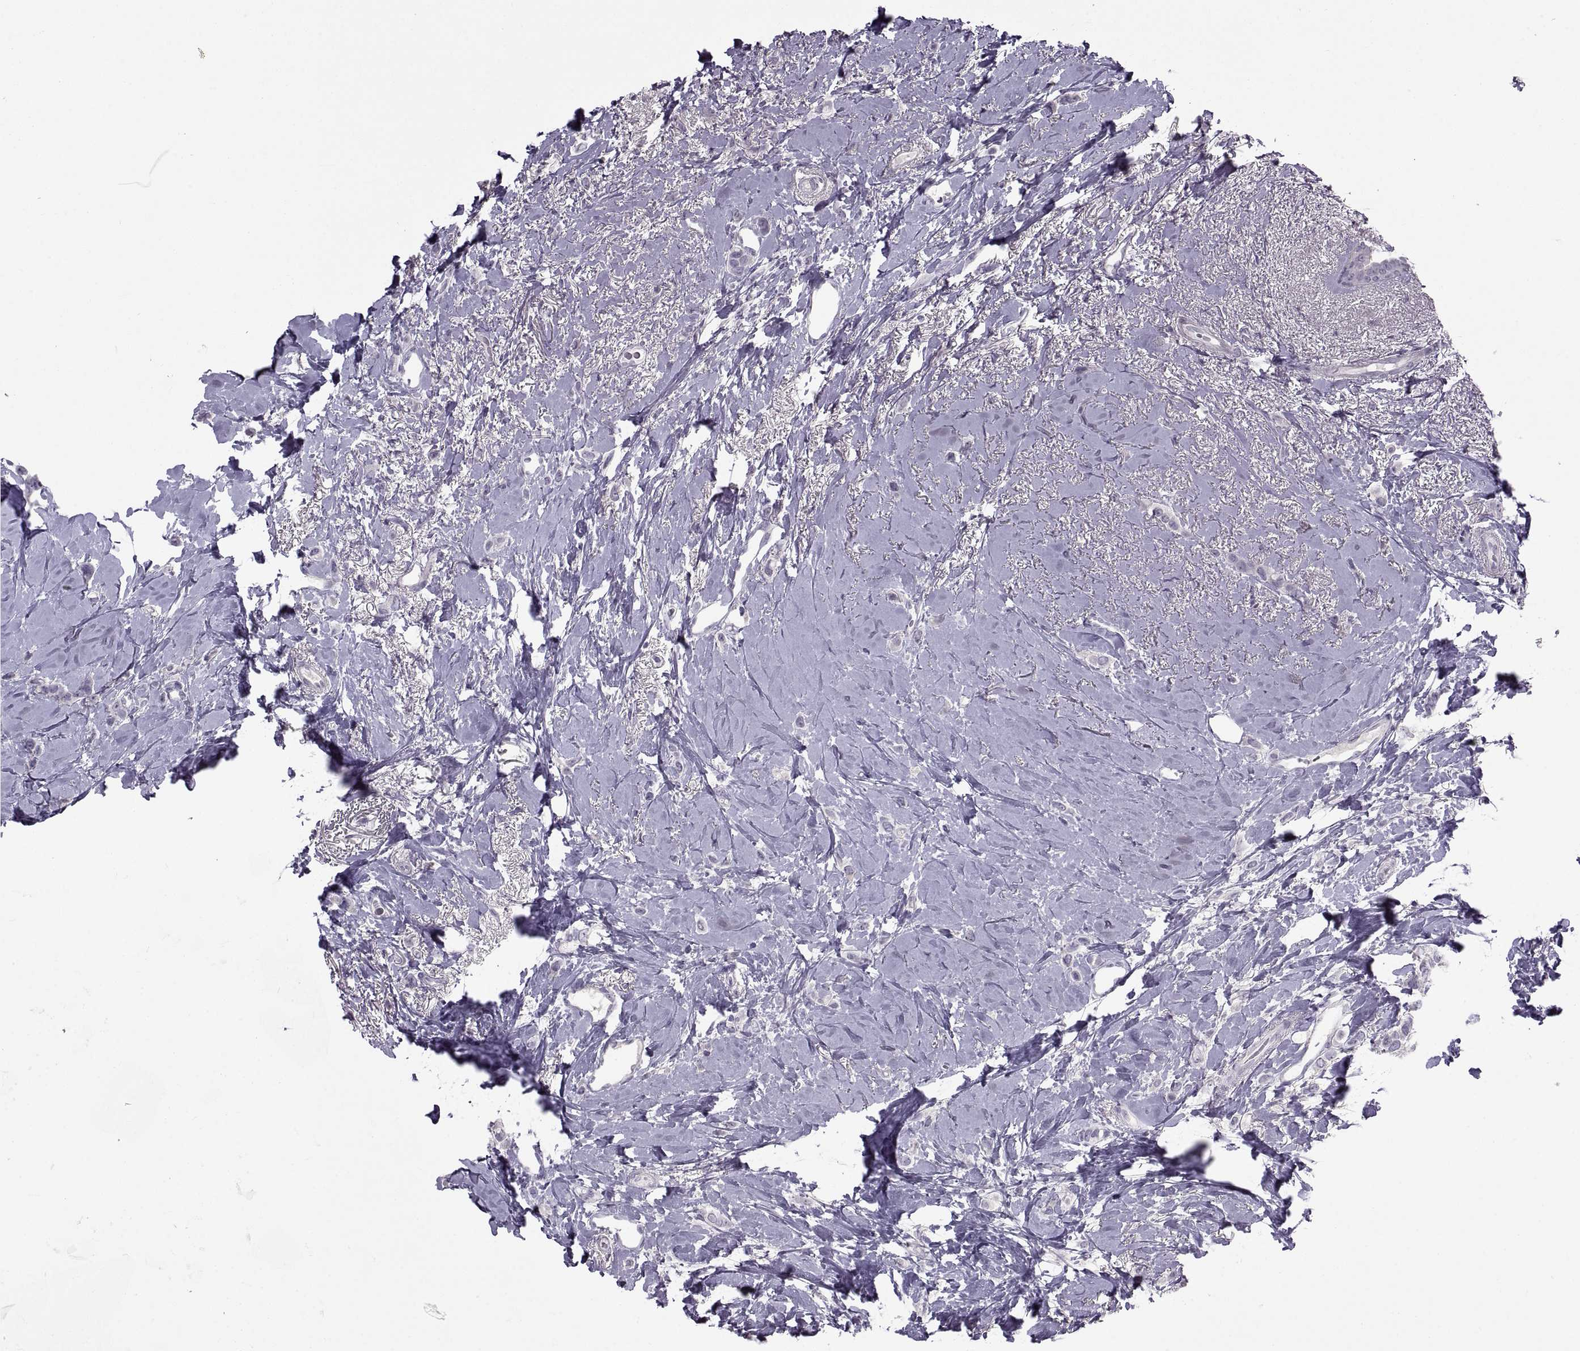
{"staining": {"intensity": "negative", "quantity": "none", "location": "none"}, "tissue": "breast cancer", "cell_type": "Tumor cells", "image_type": "cancer", "snomed": [{"axis": "morphology", "description": "Lobular carcinoma"}, {"axis": "topography", "description": "Breast"}], "caption": "Immunohistochemistry photomicrograph of neoplastic tissue: breast lobular carcinoma stained with DAB (3,3'-diaminobenzidine) demonstrates no significant protein positivity in tumor cells.", "gene": "BSPH1", "patient": {"sex": "female", "age": 66}}